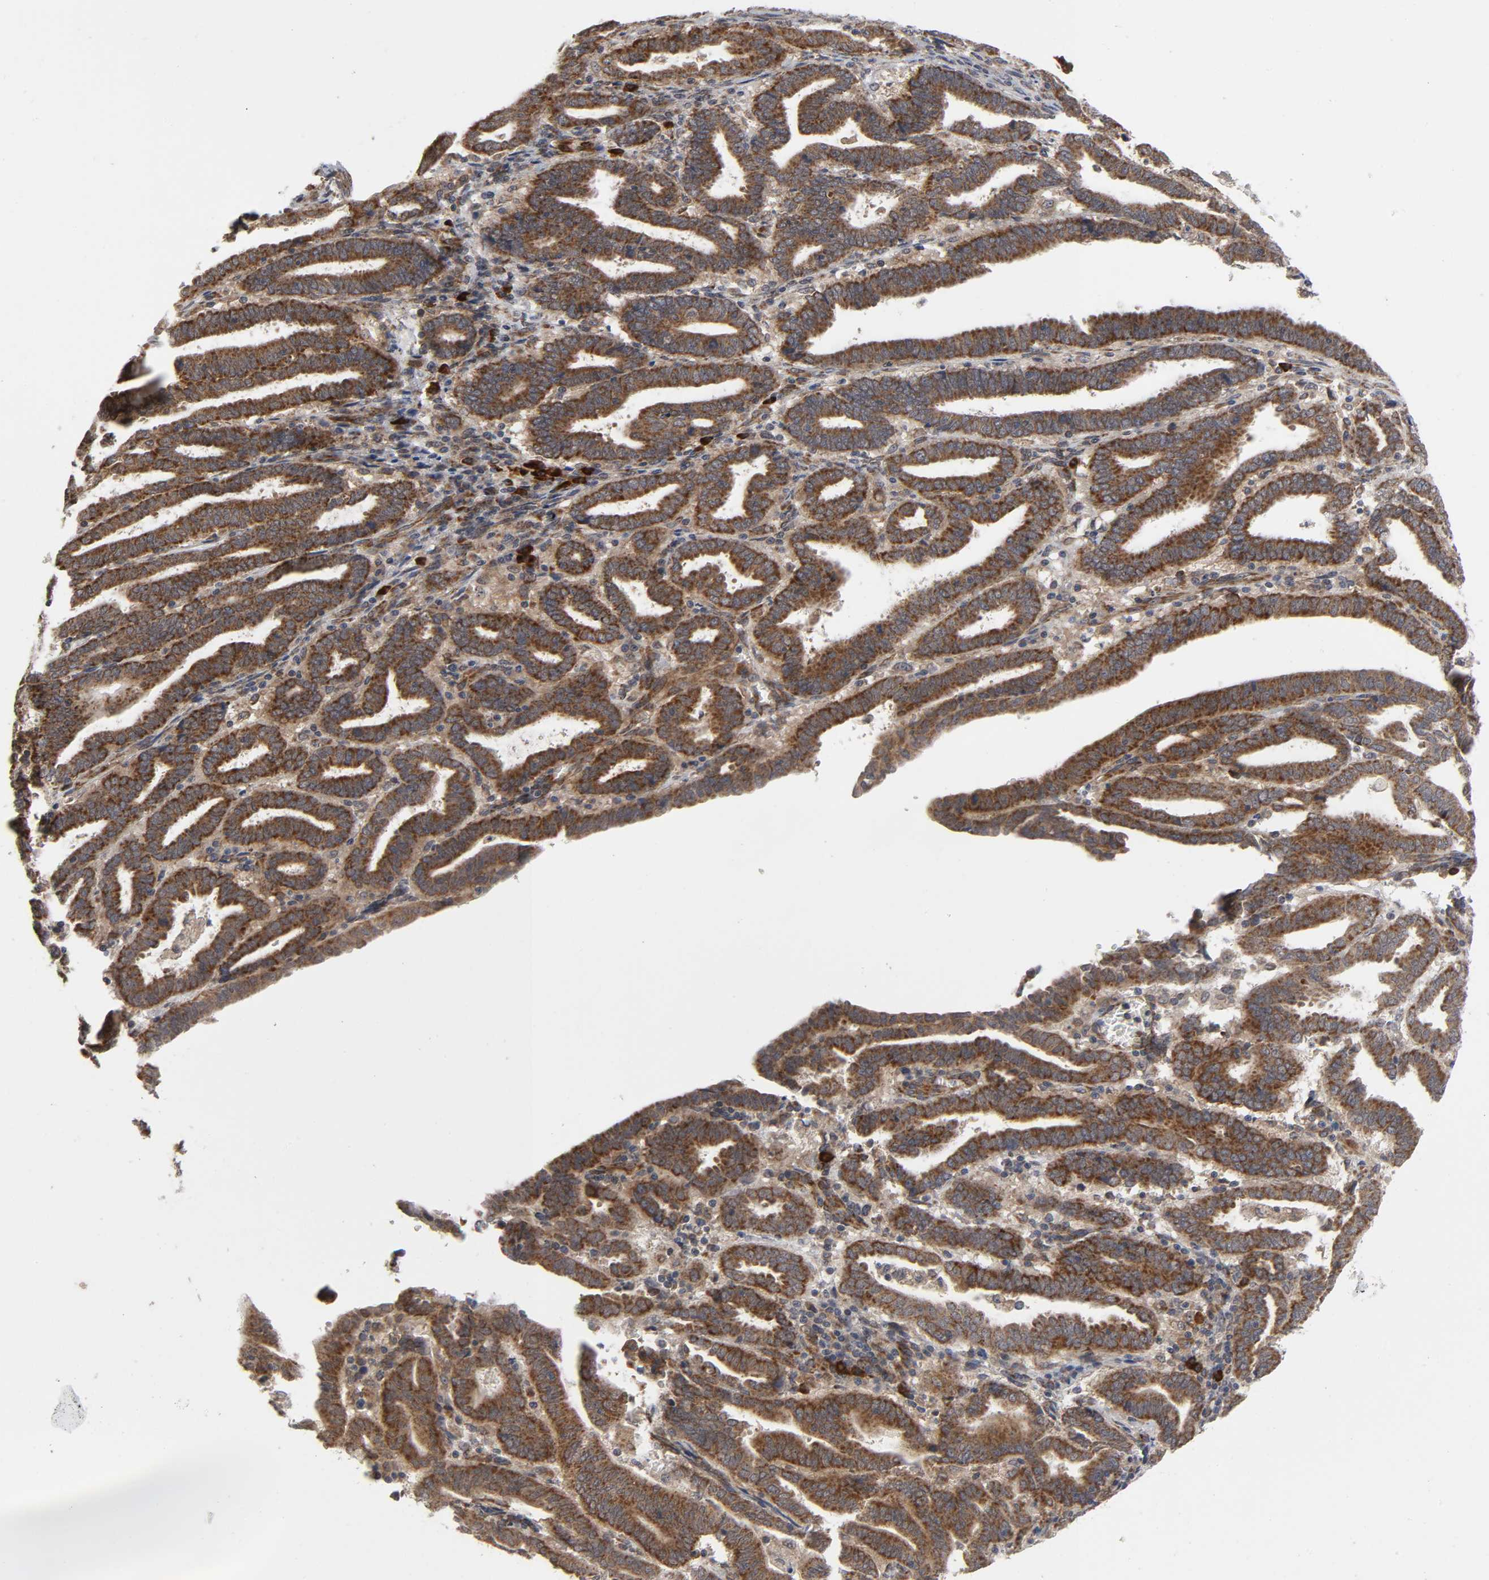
{"staining": {"intensity": "strong", "quantity": ">75%", "location": "cytoplasmic/membranous"}, "tissue": "endometrial cancer", "cell_type": "Tumor cells", "image_type": "cancer", "snomed": [{"axis": "morphology", "description": "Adenocarcinoma, NOS"}, {"axis": "topography", "description": "Uterus"}], "caption": "Endometrial cancer stained with DAB immunohistochemistry (IHC) reveals high levels of strong cytoplasmic/membranous expression in approximately >75% of tumor cells.", "gene": "SLC30A9", "patient": {"sex": "female", "age": 83}}